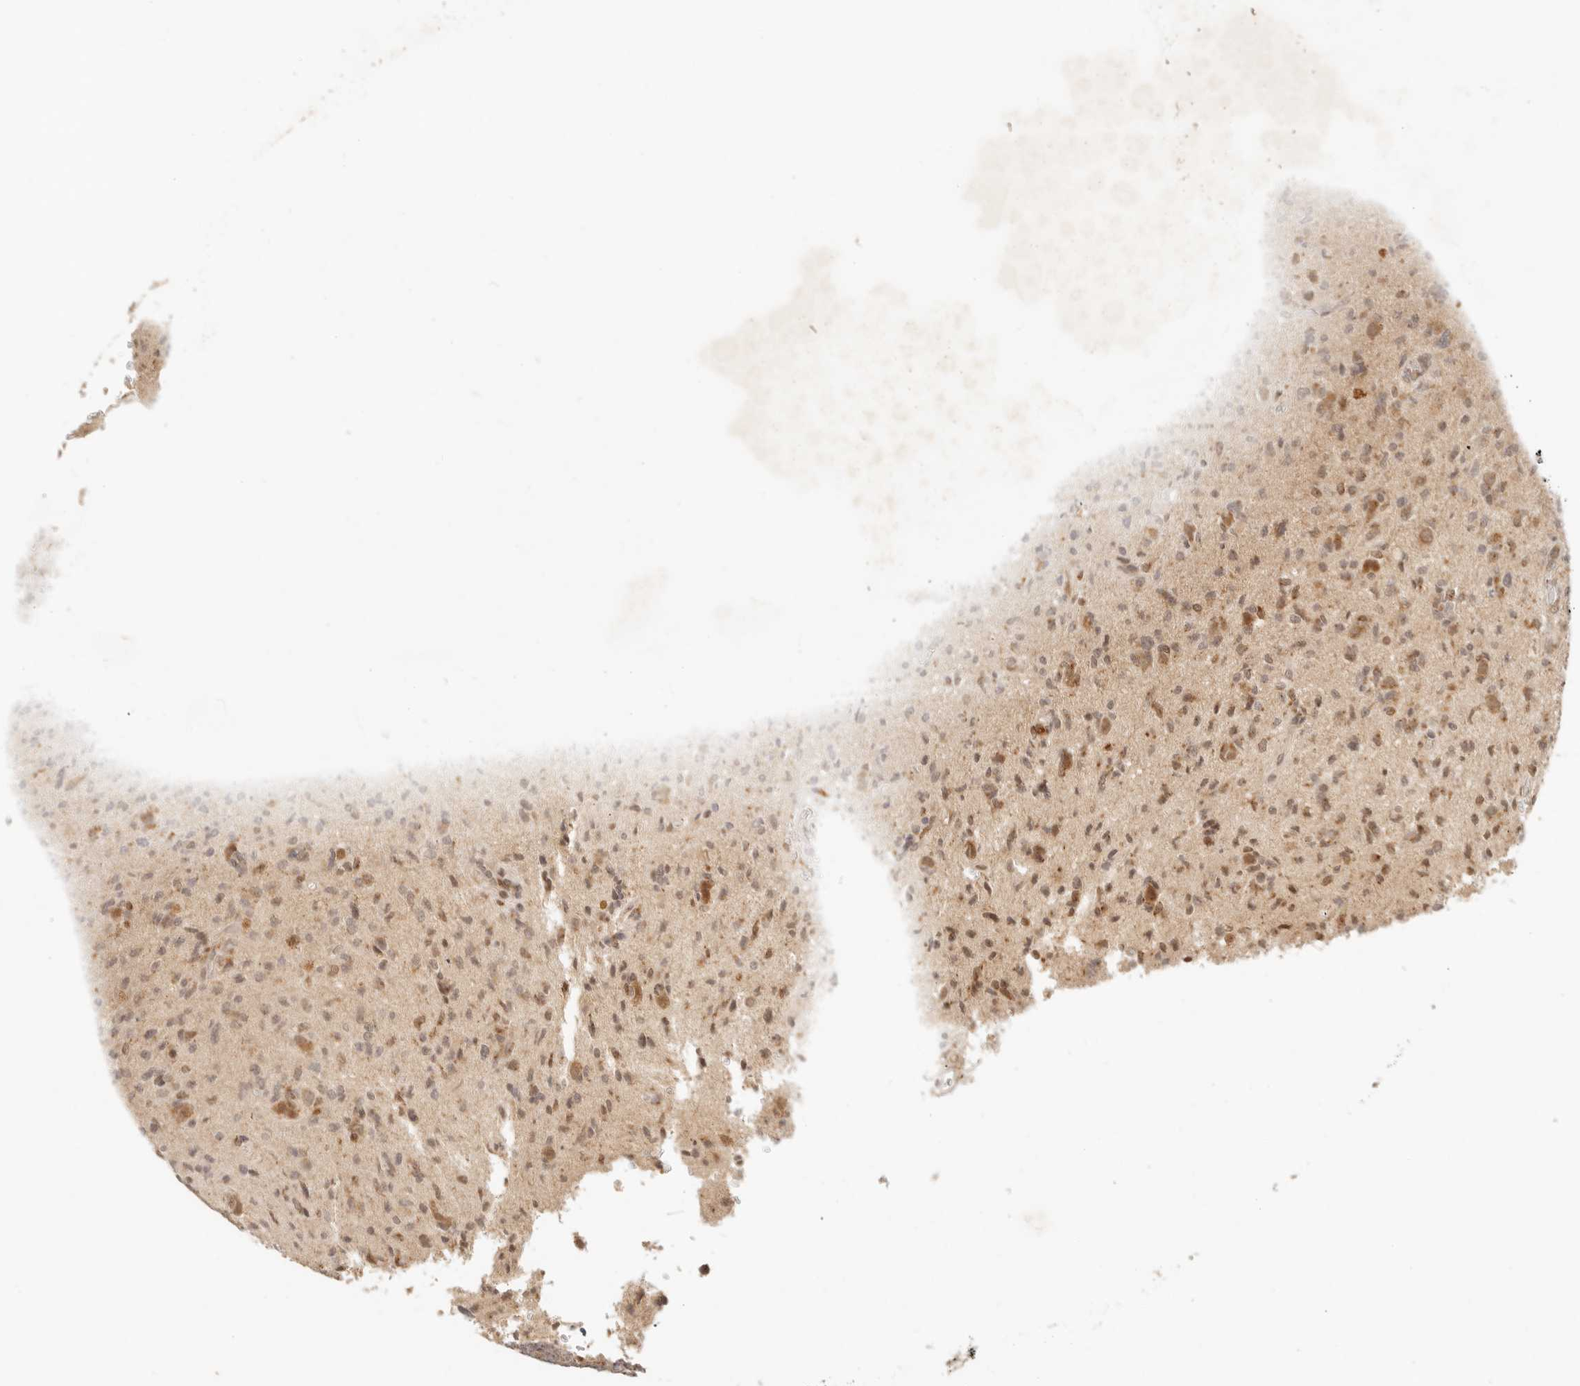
{"staining": {"intensity": "moderate", "quantity": ">75%", "location": "cytoplasmic/membranous,nuclear"}, "tissue": "glioma", "cell_type": "Tumor cells", "image_type": "cancer", "snomed": [{"axis": "morphology", "description": "Glioma, malignant, High grade"}, {"axis": "topography", "description": "Brain"}], "caption": "High-magnification brightfield microscopy of malignant high-grade glioma stained with DAB (3,3'-diaminobenzidine) (brown) and counterstained with hematoxylin (blue). tumor cells exhibit moderate cytoplasmic/membranous and nuclear staining is seen in approximately>75% of cells.", "gene": "INTS11", "patient": {"sex": "female", "age": 57}}